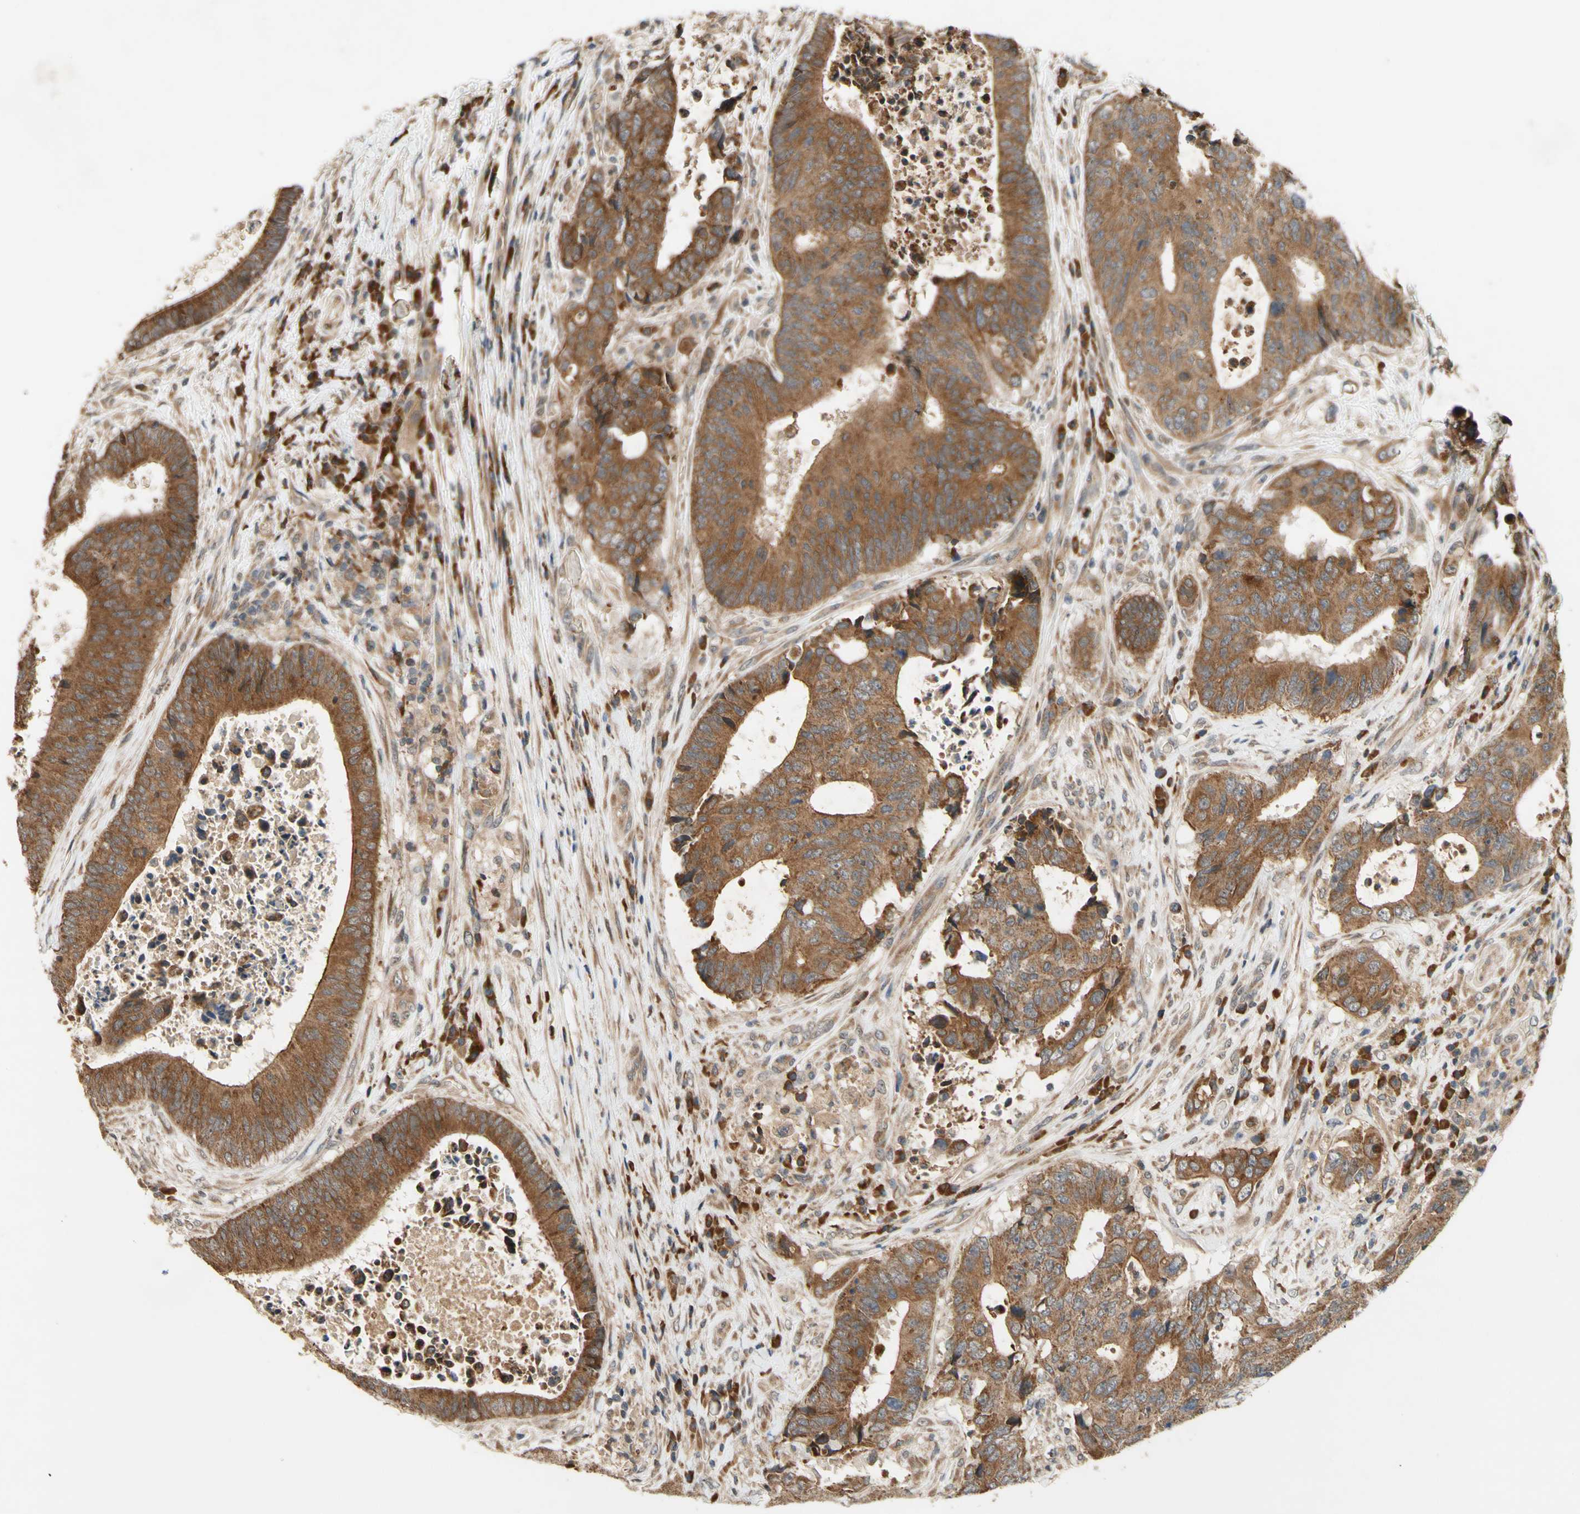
{"staining": {"intensity": "moderate", "quantity": ">75%", "location": "cytoplasmic/membranous"}, "tissue": "colorectal cancer", "cell_type": "Tumor cells", "image_type": "cancer", "snomed": [{"axis": "morphology", "description": "Adenocarcinoma, NOS"}, {"axis": "topography", "description": "Rectum"}], "caption": "Moderate cytoplasmic/membranous staining is seen in approximately >75% of tumor cells in colorectal cancer (adenocarcinoma).", "gene": "DDOST", "patient": {"sex": "male", "age": 72}}